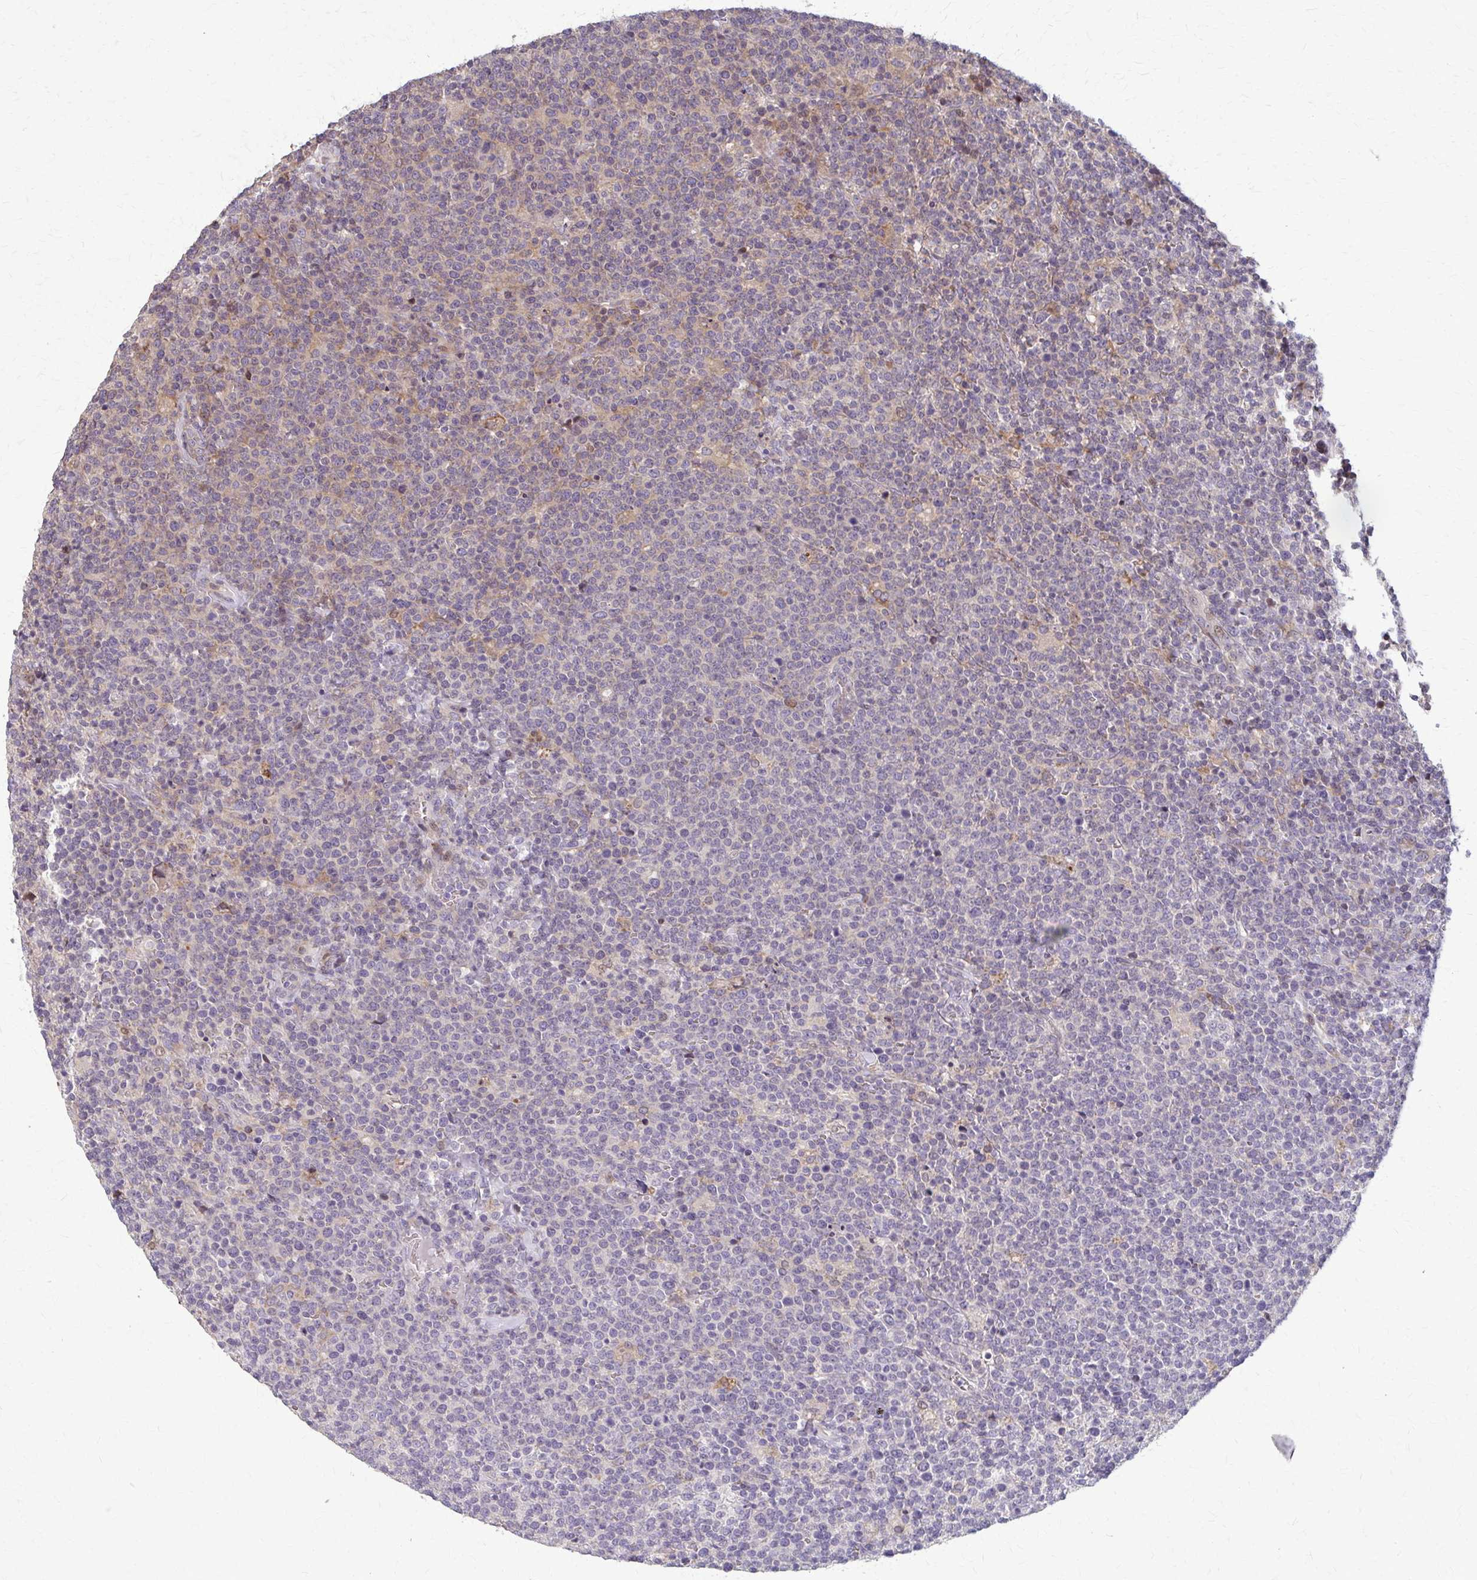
{"staining": {"intensity": "negative", "quantity": "none", "location": "none"}, "tissue": "lymphoma", "cell_type": "Tumor cells", "image_type": "cancer", "snomed": [{"axis": "morphology", "description": "Malignant lymphoma, non-Hodgkin's type, High grade"}, {"axis": "topography", "description": "Lymph node"}], "caption": "This is a image of immunohistochemistry staining of lymphoma, which shows no expression in tumor cells. The staining is performed using DAB (3,3'-diaminobenzidine) brown chromogen with nuclei counter-stained in using hematoxylin.", "gene": "ZNF34", "patient": {"sex": "male", "age": 61}}